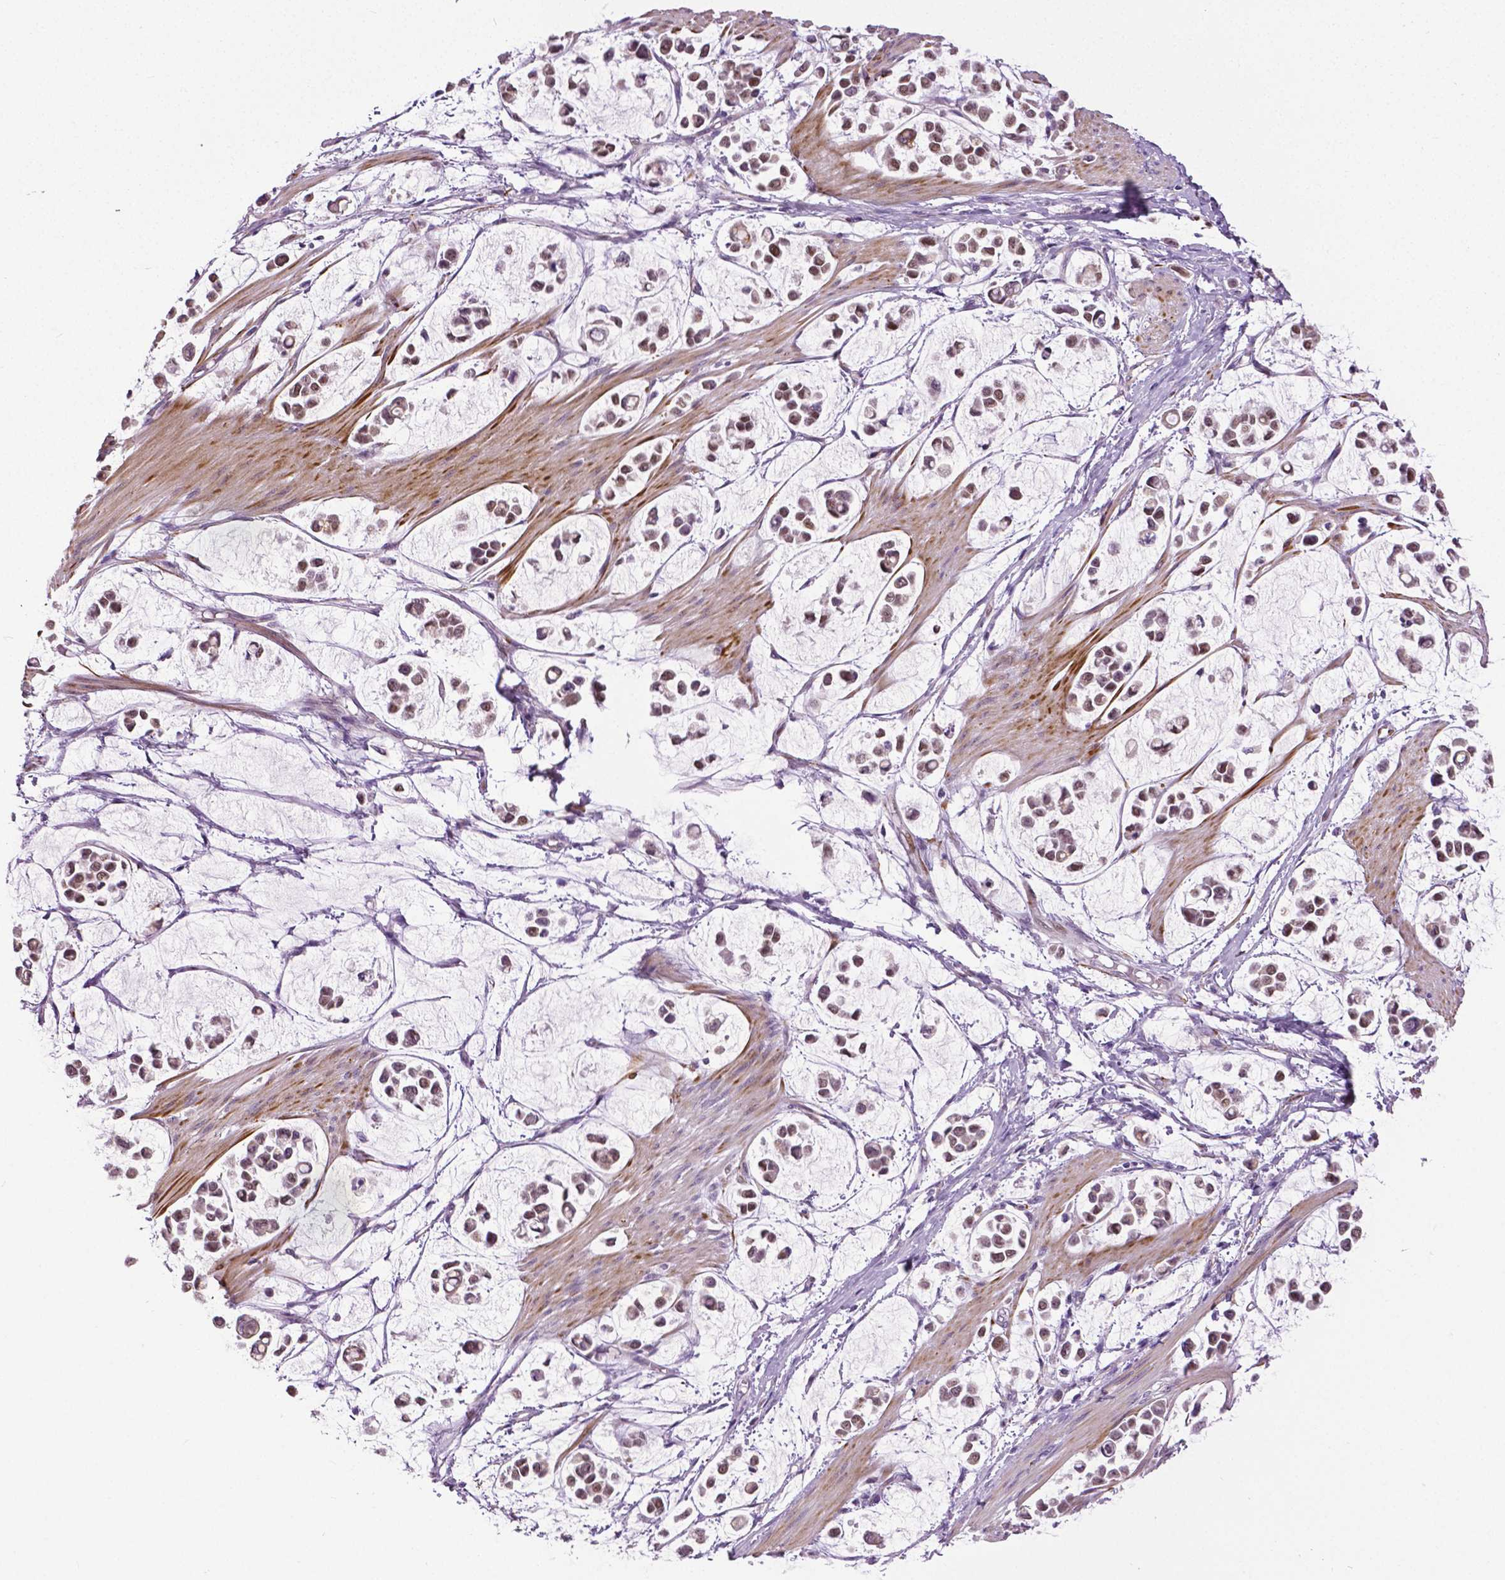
{"staining": {"intensity": "weak", "quantity": ">75%", "location": "nuclear"}, "tissue": "stomach cancer", "cell_type": "Tumor cells", "image_type": "cancer", "snomed": [{"axis": "morphology", "description": "Adenocarcinoma, NOS"}, {"axis": "topography", "description": "Stomach"}], "caption": "An IHC image of neoplastic tissue is shown. Protein staining in brown highlights weak nuclear positivity in stomach cancer (adenocarcinoma) within tumor cells.", "gene": "PTGER3", "patient": {"sex": "male", "age": 82}}